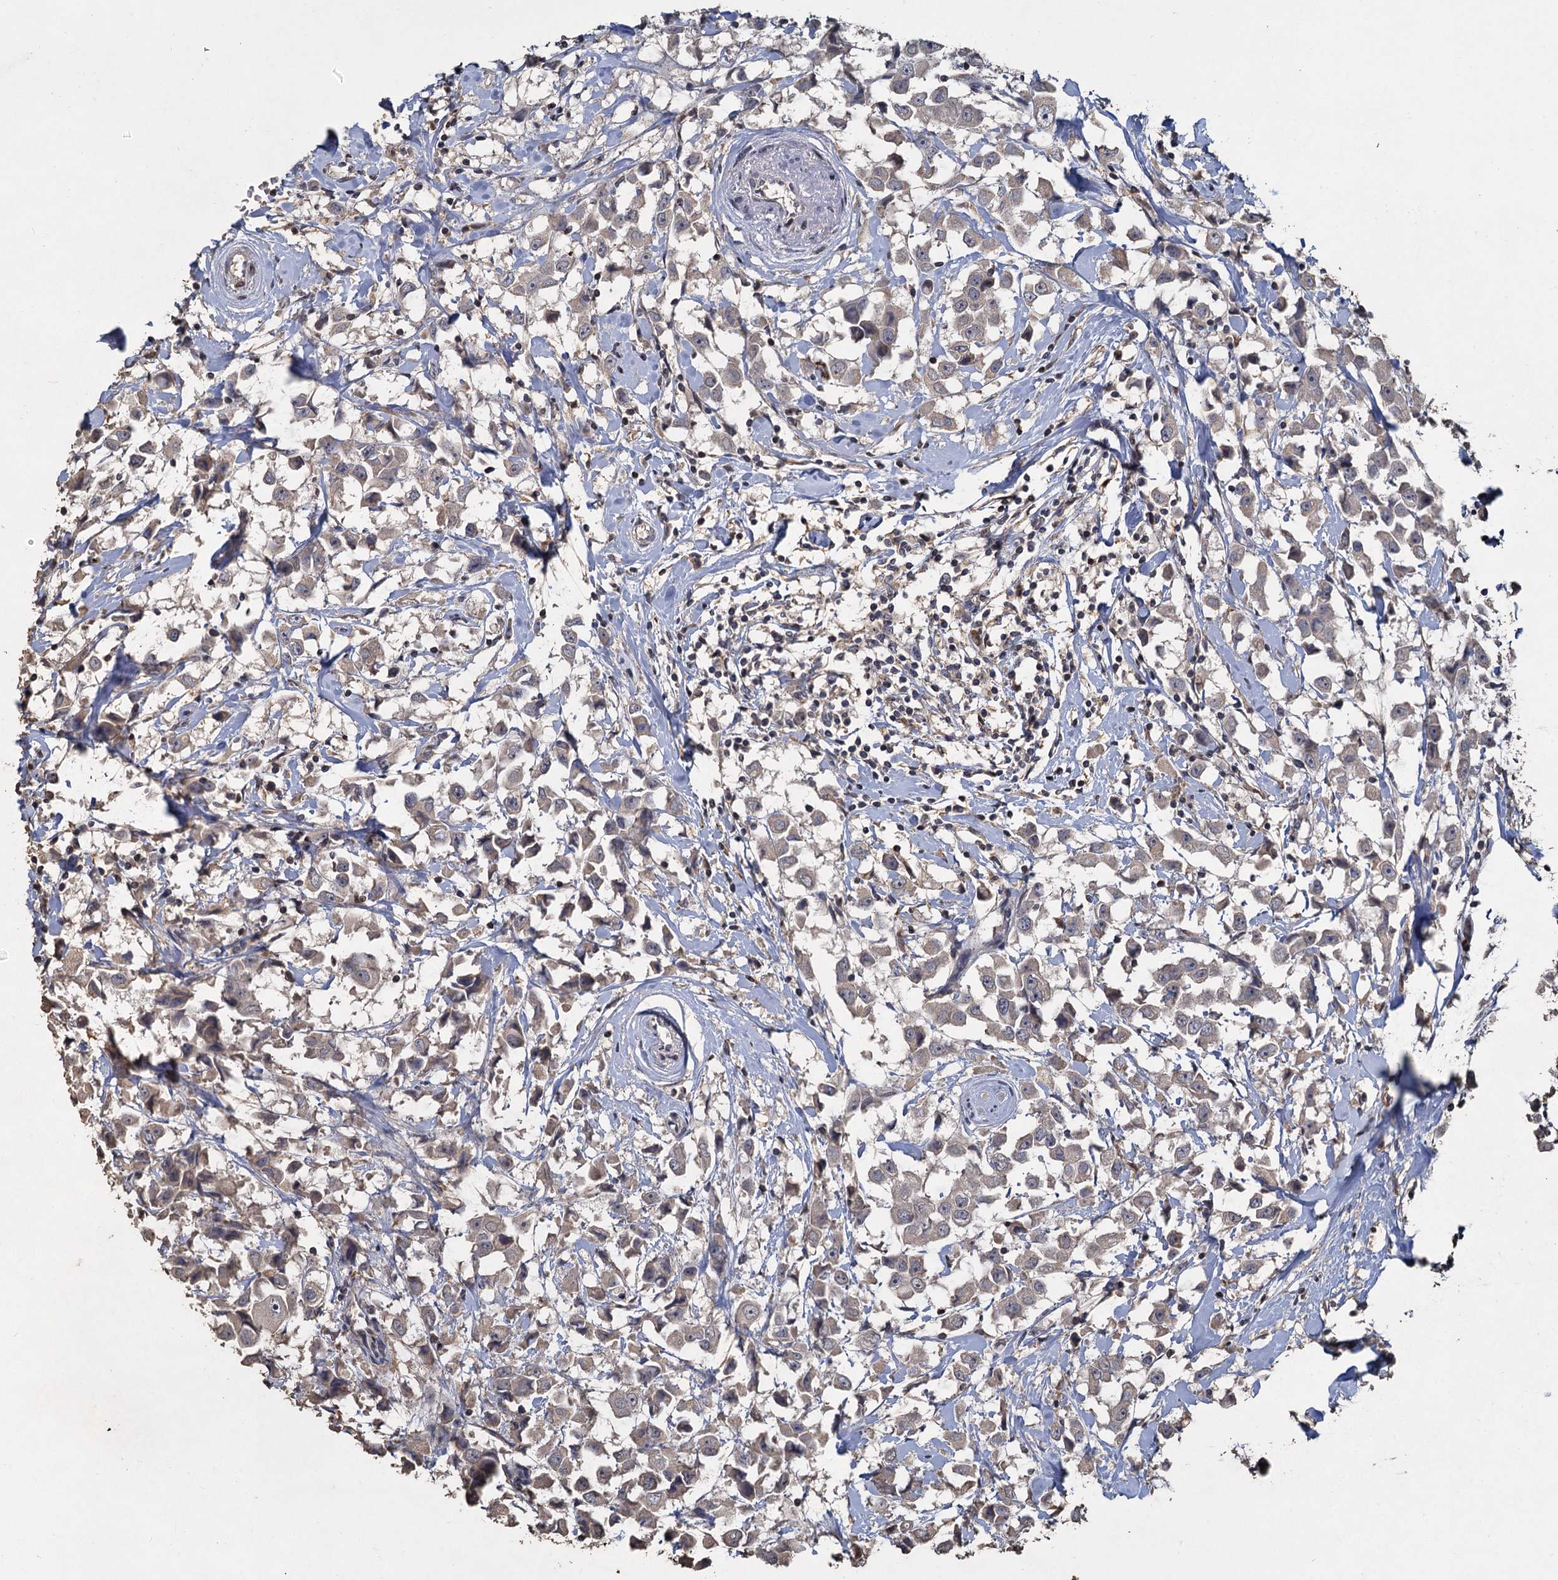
{"staining": {"intensity": "negative", "quantity": "none", "location": "none"}, "tissue": "breast cancer", "cell_type": "Tumor cells", "image_type": "cancer", "snomed": [{"axis": "morphology", "description": "Duct carcinoma"}, {"axis": "topography", "description": "Breast"}], "caption": "Human breast cancer stained for a protein using IHC demonstrates no positivity in tumor cells.", "gene": "CCDC61", "patient": {"sex": "female", "age": 61}}